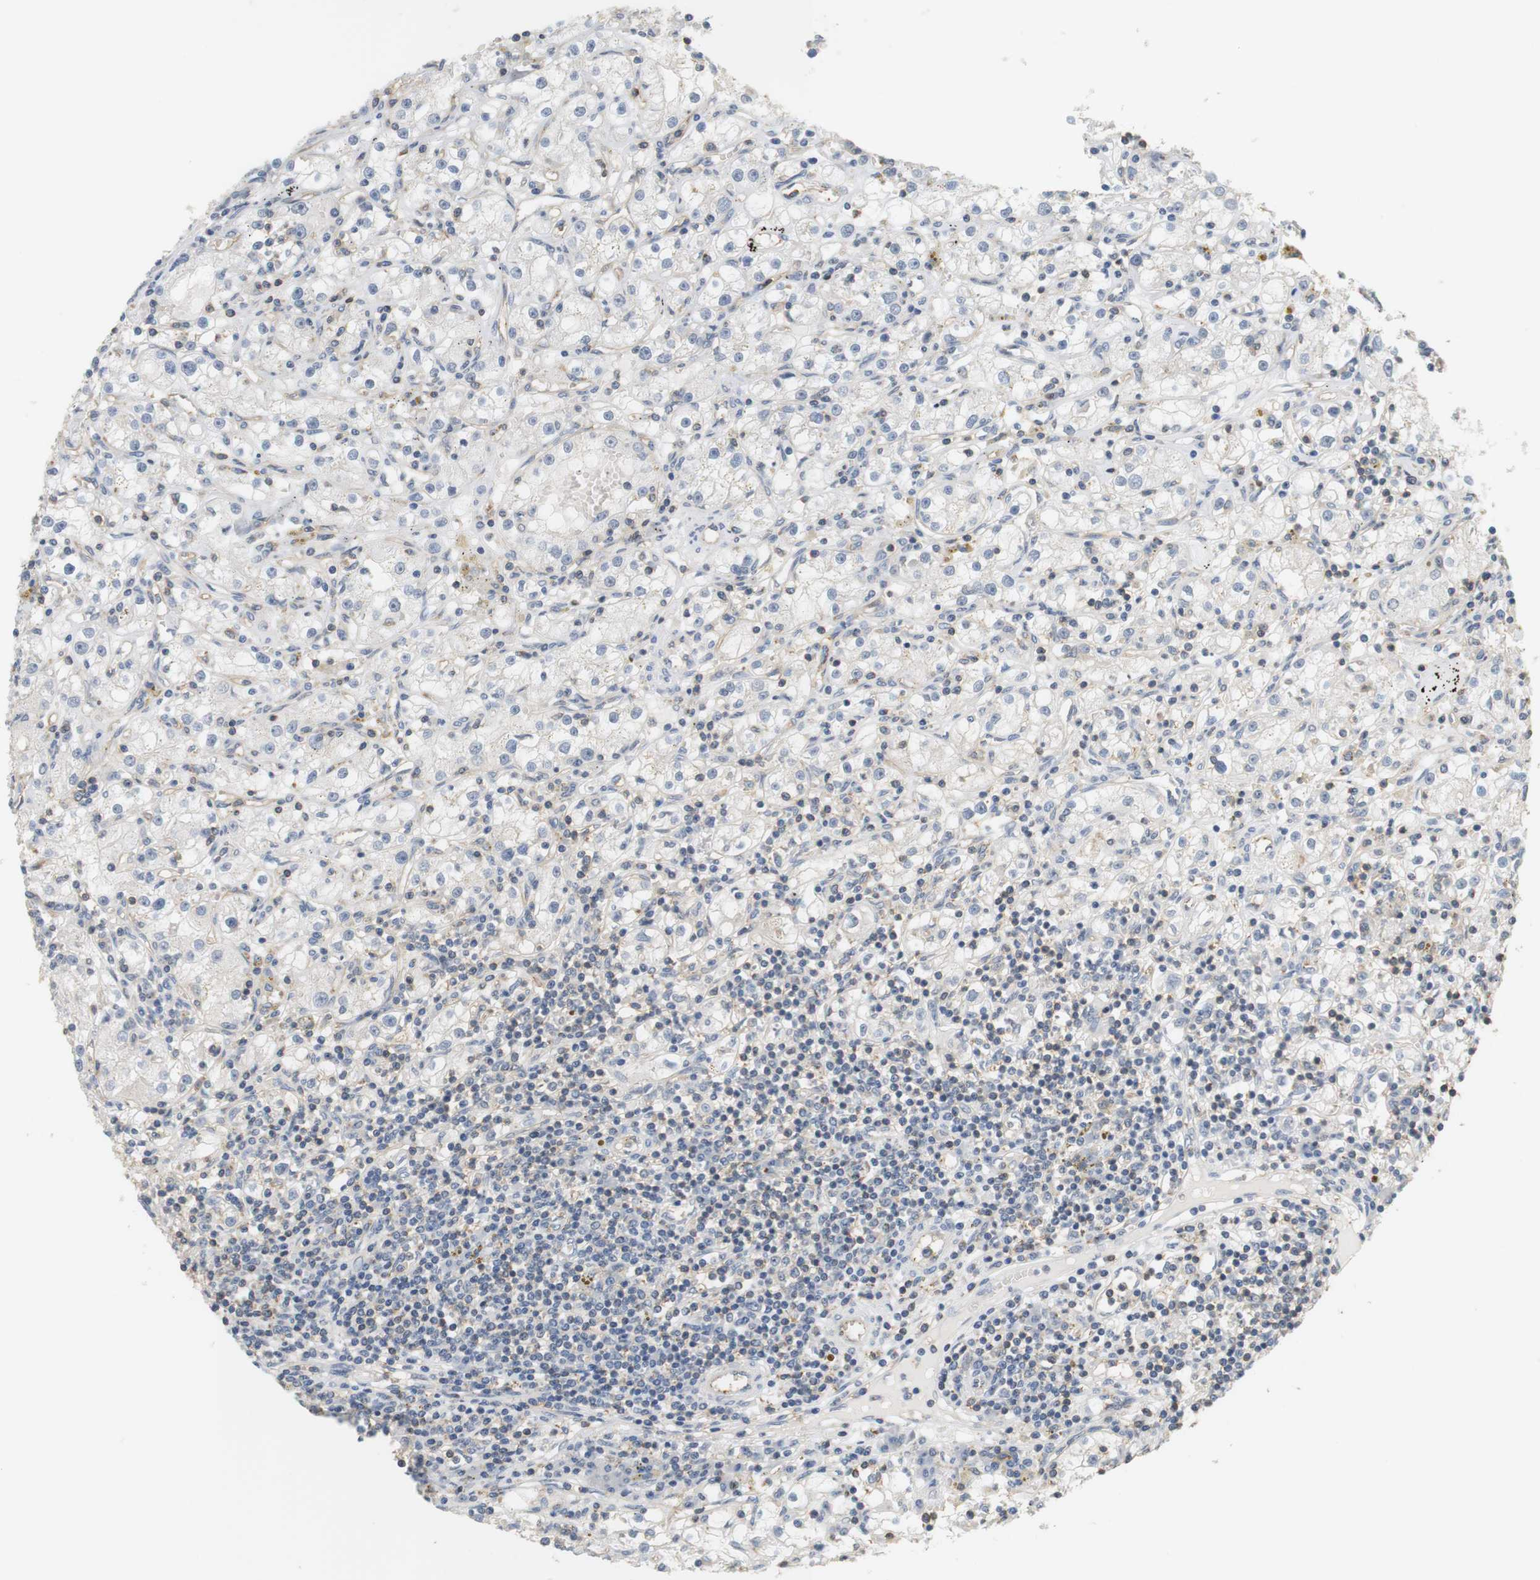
{"staining": {"intensity": "negative", "quantity": "none", "location": "none"}, "tissue": "renal cancer", "cell_type": "Tumor cells", "image_type": "cancer", "snomed": [{"axis": "morphology", "description": "Adenocarcinoma, NOS"}, {"axis": "topography", "description": "Kidney"}], "caption": "Immunohistochemistry (IHC) of human adenocarcinoma (renal) displays no positivity in tumor cells.", "gene": "OSR1", "patient": {"sex": "male", "age": 56}}